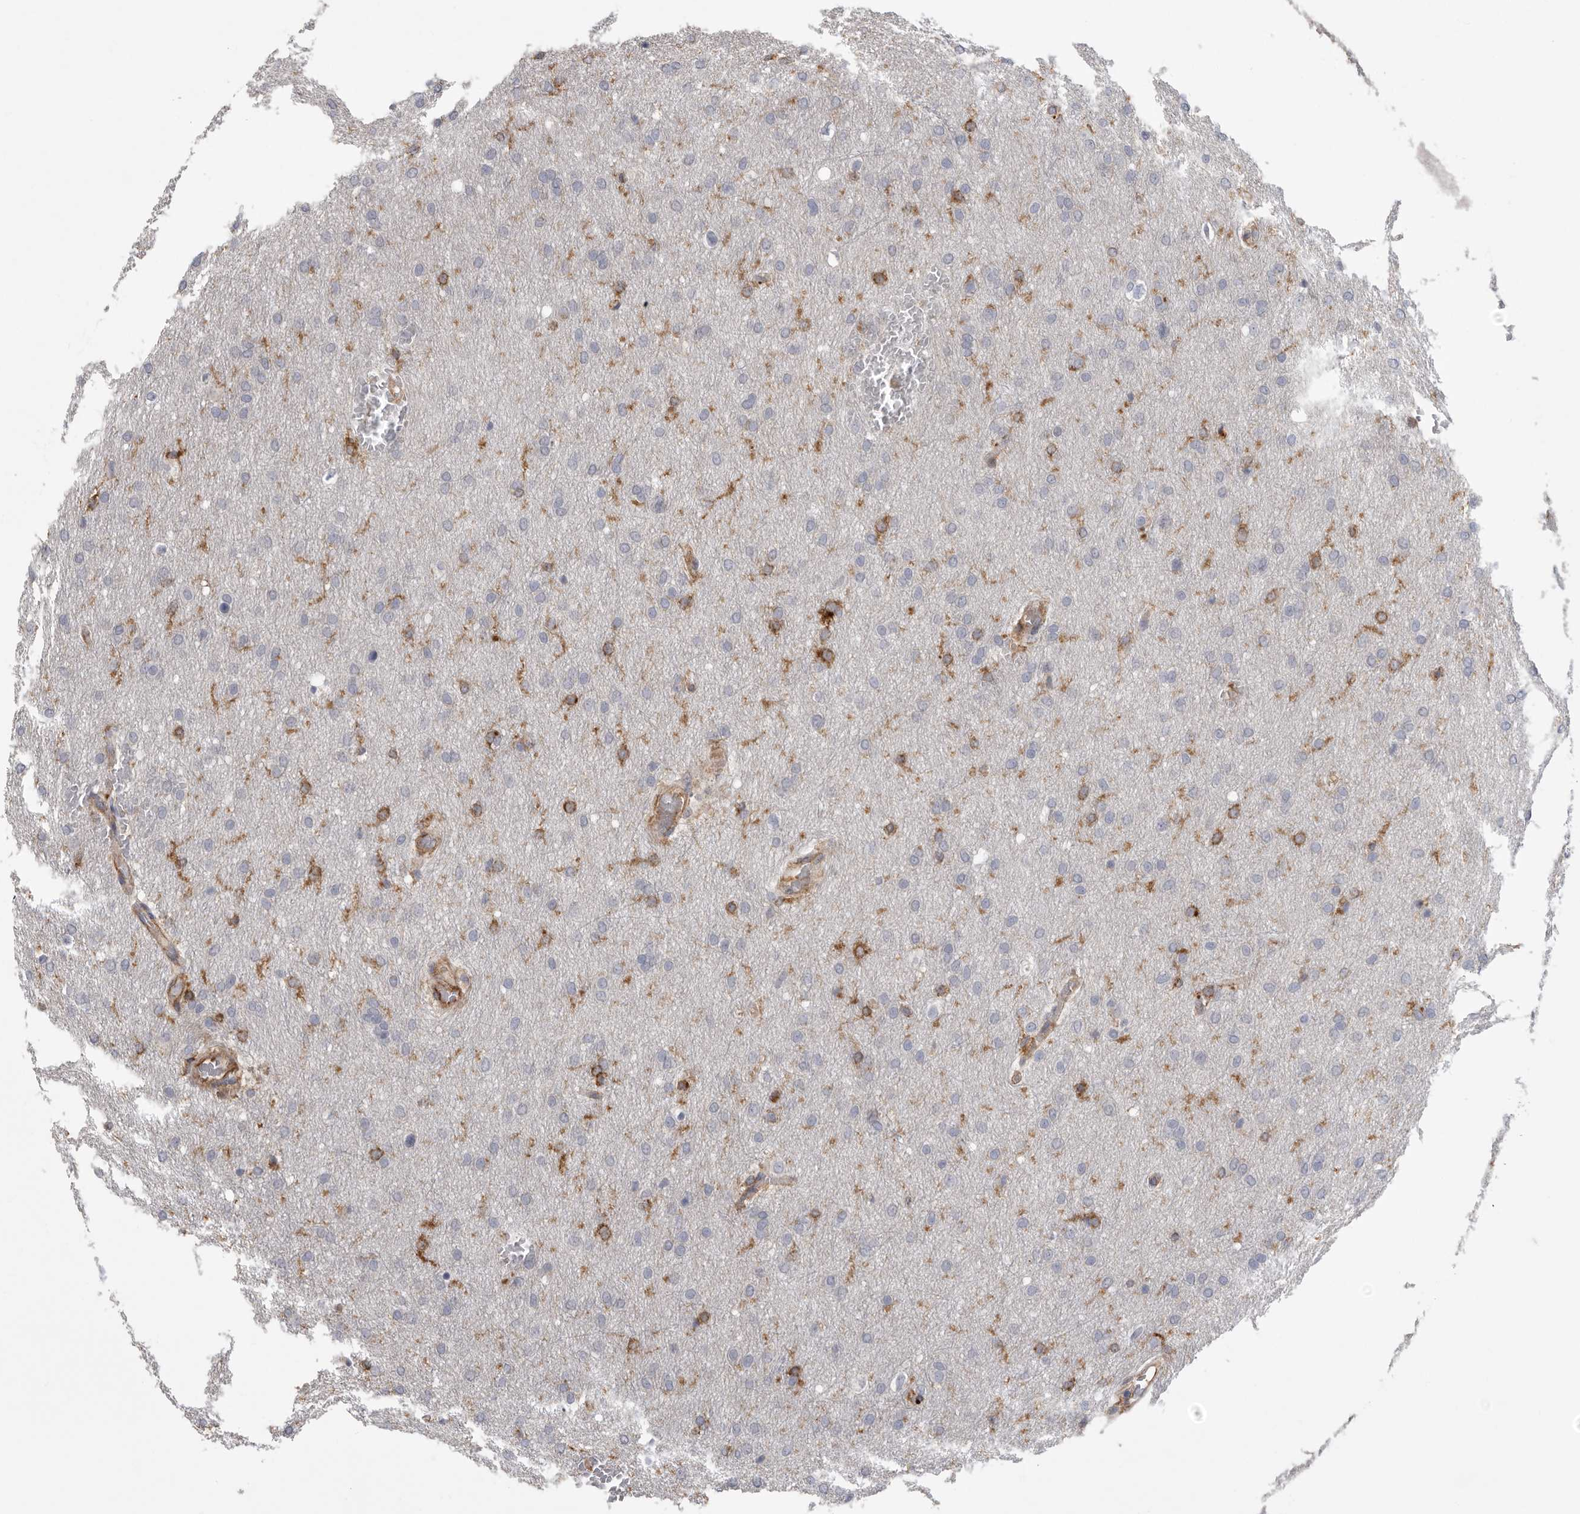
{"staining": {"intensity": "negative", "quantity": "none", "location": "none"}, "tissue": "glioma", "cell_type": "Tumor cells", "image_type": "cancer", "snomed": [{"axis": "morphology", "description": "Glioma, malignant, Low grade"}, {"axis": "topography", "description": "Brain"}], "caption": "Tumor cells show no significant staining in malignant glioma (low-grade).", "gene": "SIGLEC10", "patient": {"sex": "female", "age": 37}}